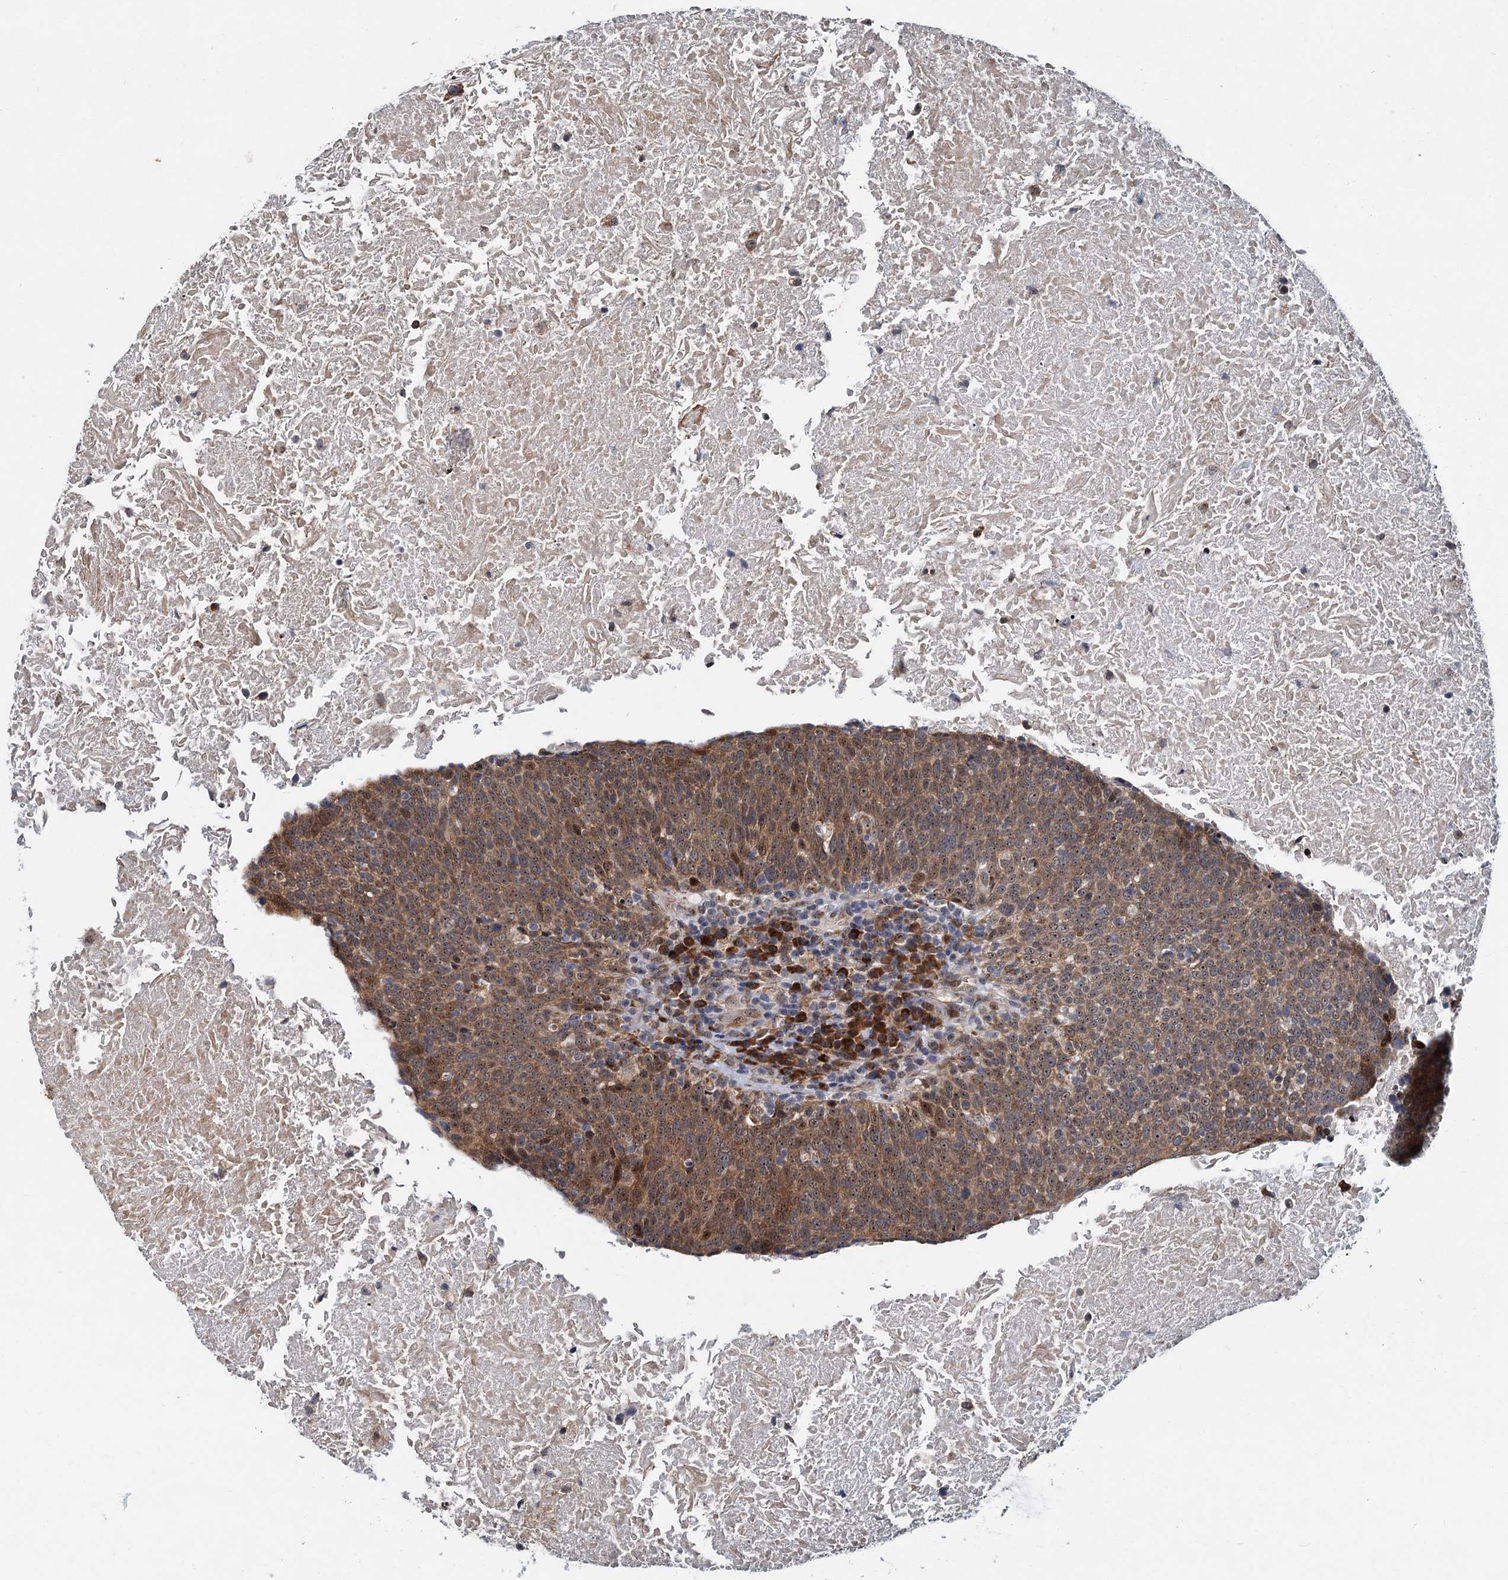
{"staining": {"intensity": "moderate", "quantity": ">75%", "location": "cytoplasmic/membranous,nuclear"}, "tissue": "head and neck cancer", "cell_type": "Tumor cells", "image_type": "cancer", "snomed": [{"axis": "morphology", "description": "Squamous cell carcinoma, NOS"}, {"axis": "morphology", "description": "Squamous cell carcinoma, metastatic, NOS"}, {"axis": "topography", "description": "Lymph node"}, {"axis": "topography", "description": "Head-Neck"}], "caption": "This is a photomicrograph of immunohistochemistry staining of head and neck squamous cell carcinoma, which shows moderate positivity in the cytoplasmic/membranous and nuclear of tumor cells.", "gene": "DNAJC21", "patient": {"sex": "male", "age": 62}}